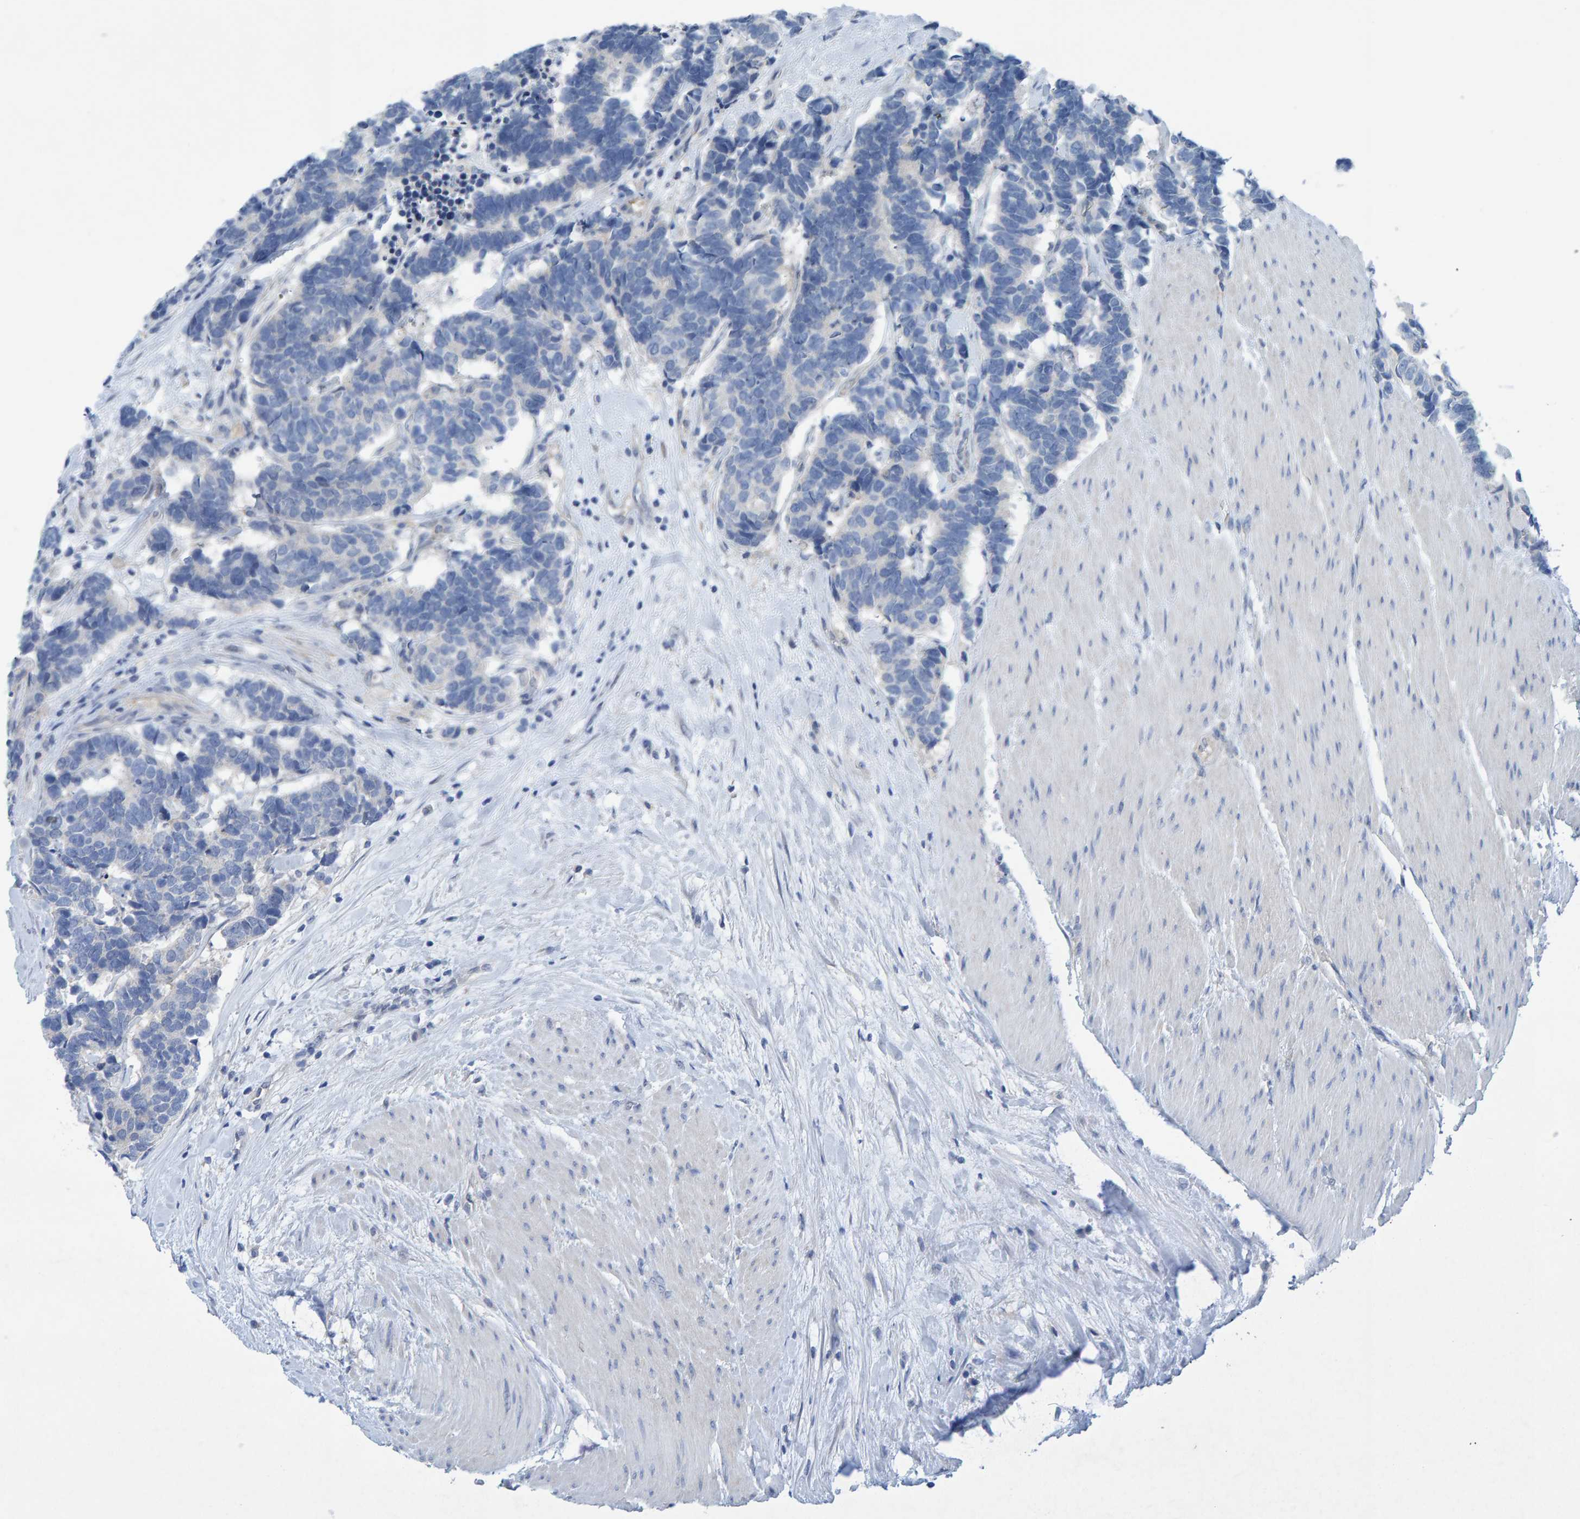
{"staining": {"intensity": "negative", "quantity": "none", "location": "none"}, "tissue": "carcinoid", "cell_type": "Tumor cells", "image_type": "cancer", "snomed": [{"axis": "morphology", "description": "Carcinoma, NOS"}, {"axis": "morphology", "description": "Carcinoid, malignant, NOS"}, {"axis": "topography", "description": "Urinary bladder"}], "caption": "Immunohistochemical staining of malignant carcinoid exhibits no significant expression in tumor cells. The staining was performed using DAB to visualize the protein expression in brown, while the nuclei were stained in blue with hematoxylin (Magnification: 20x).", "gene": "ALAD", "patient": {"sex": "male", "age": 57}}